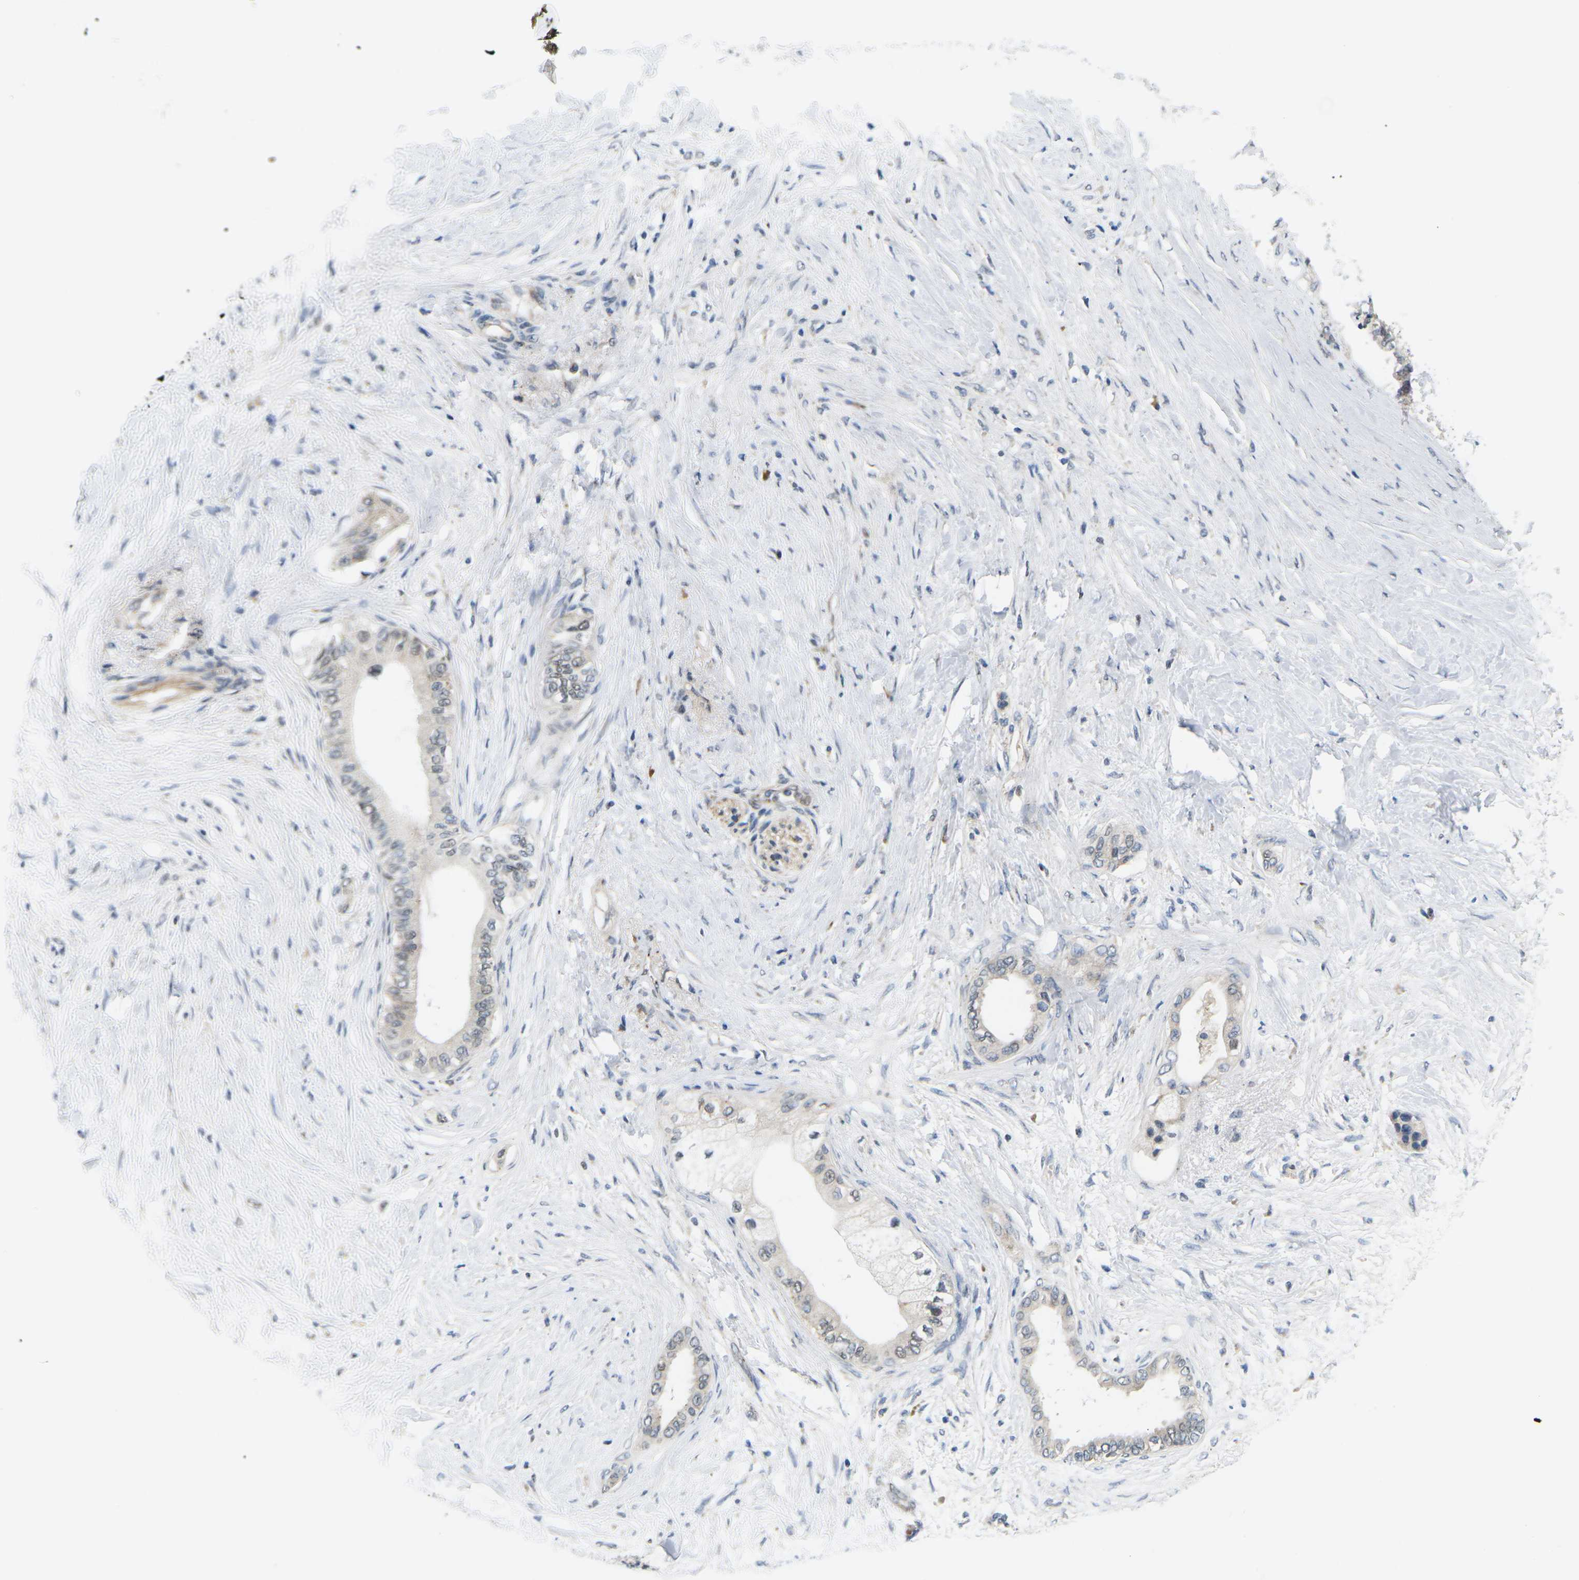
{"staining": {"intensity": "weak", "quantity": "25%-75%", "location": "nuclear"}, "tissue": "pancreatic cancer", "cell_type": "Tumor cells", "image_type": "cancer", "snomed": [{"axis": "morphology", "description": "Normal tissue, NOS"}, {"axis": "morphology", "description": "Adenocarcinoma, NOS"}, {"axis": "topography", "description": "Pancreas"}, {"axis": "topography", "description": "Duodenum"}], "caption": "Immunohistochemistry (IHC) photomicrograph of neoplastic tissue: human pancreatic cancer (adenocarcinoma) stained using IHC exhibits low levels of weak protein expression localized specifically in the nuclear of tumor cells, appearing as a nuclear brown color.", "gene": "ERBB4", "patient": {"sex": "female", "age": 60}}